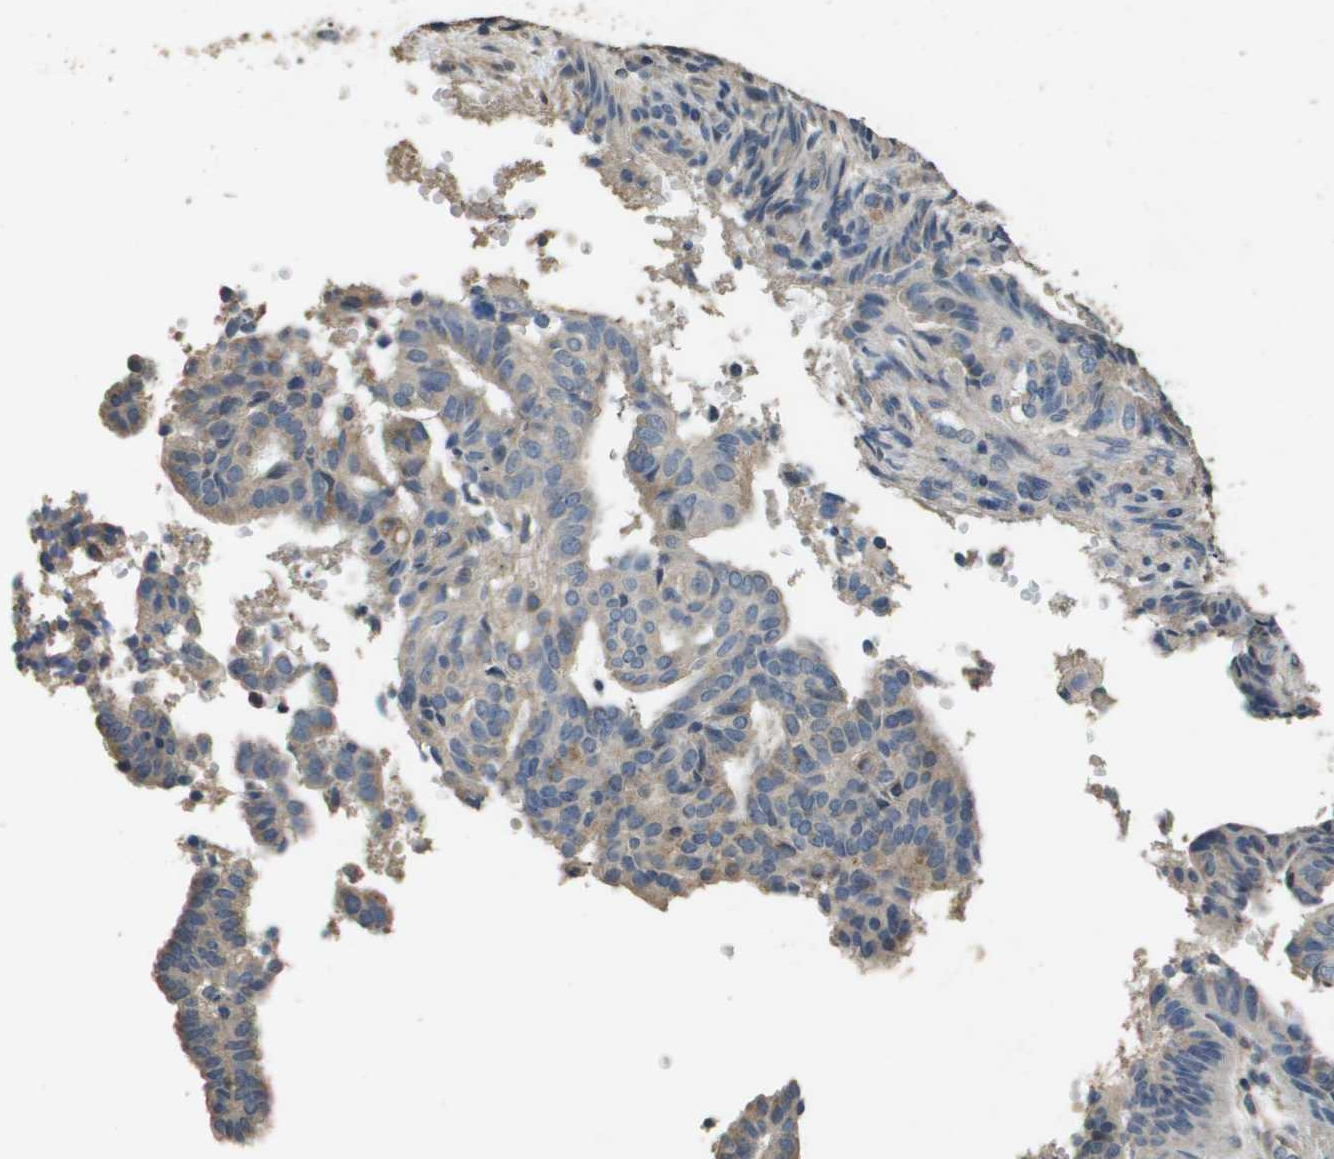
{"staining": {"intensity": "weak", "quantity": "25%-75%", "location": "cytoplasmic/membranous"}, "tissue": "endometrial cancer", "cell_type": "Tumor cells", "image_type": "cancer", "snomed": [{"axis": "morphology", "description": "Adenocarcinoma, NOS"}, {"axis": "topography", "description": "Endometrium"}], "caption": "Protein staining of endometrial cancer (adenocarcinoma) tissue reveals weak cytoplasmic/membranous positivity in approximately 25%-75% of tumor cells.", "gene": "RAB6B", "patient": {"sex": "female", "age": 58}}